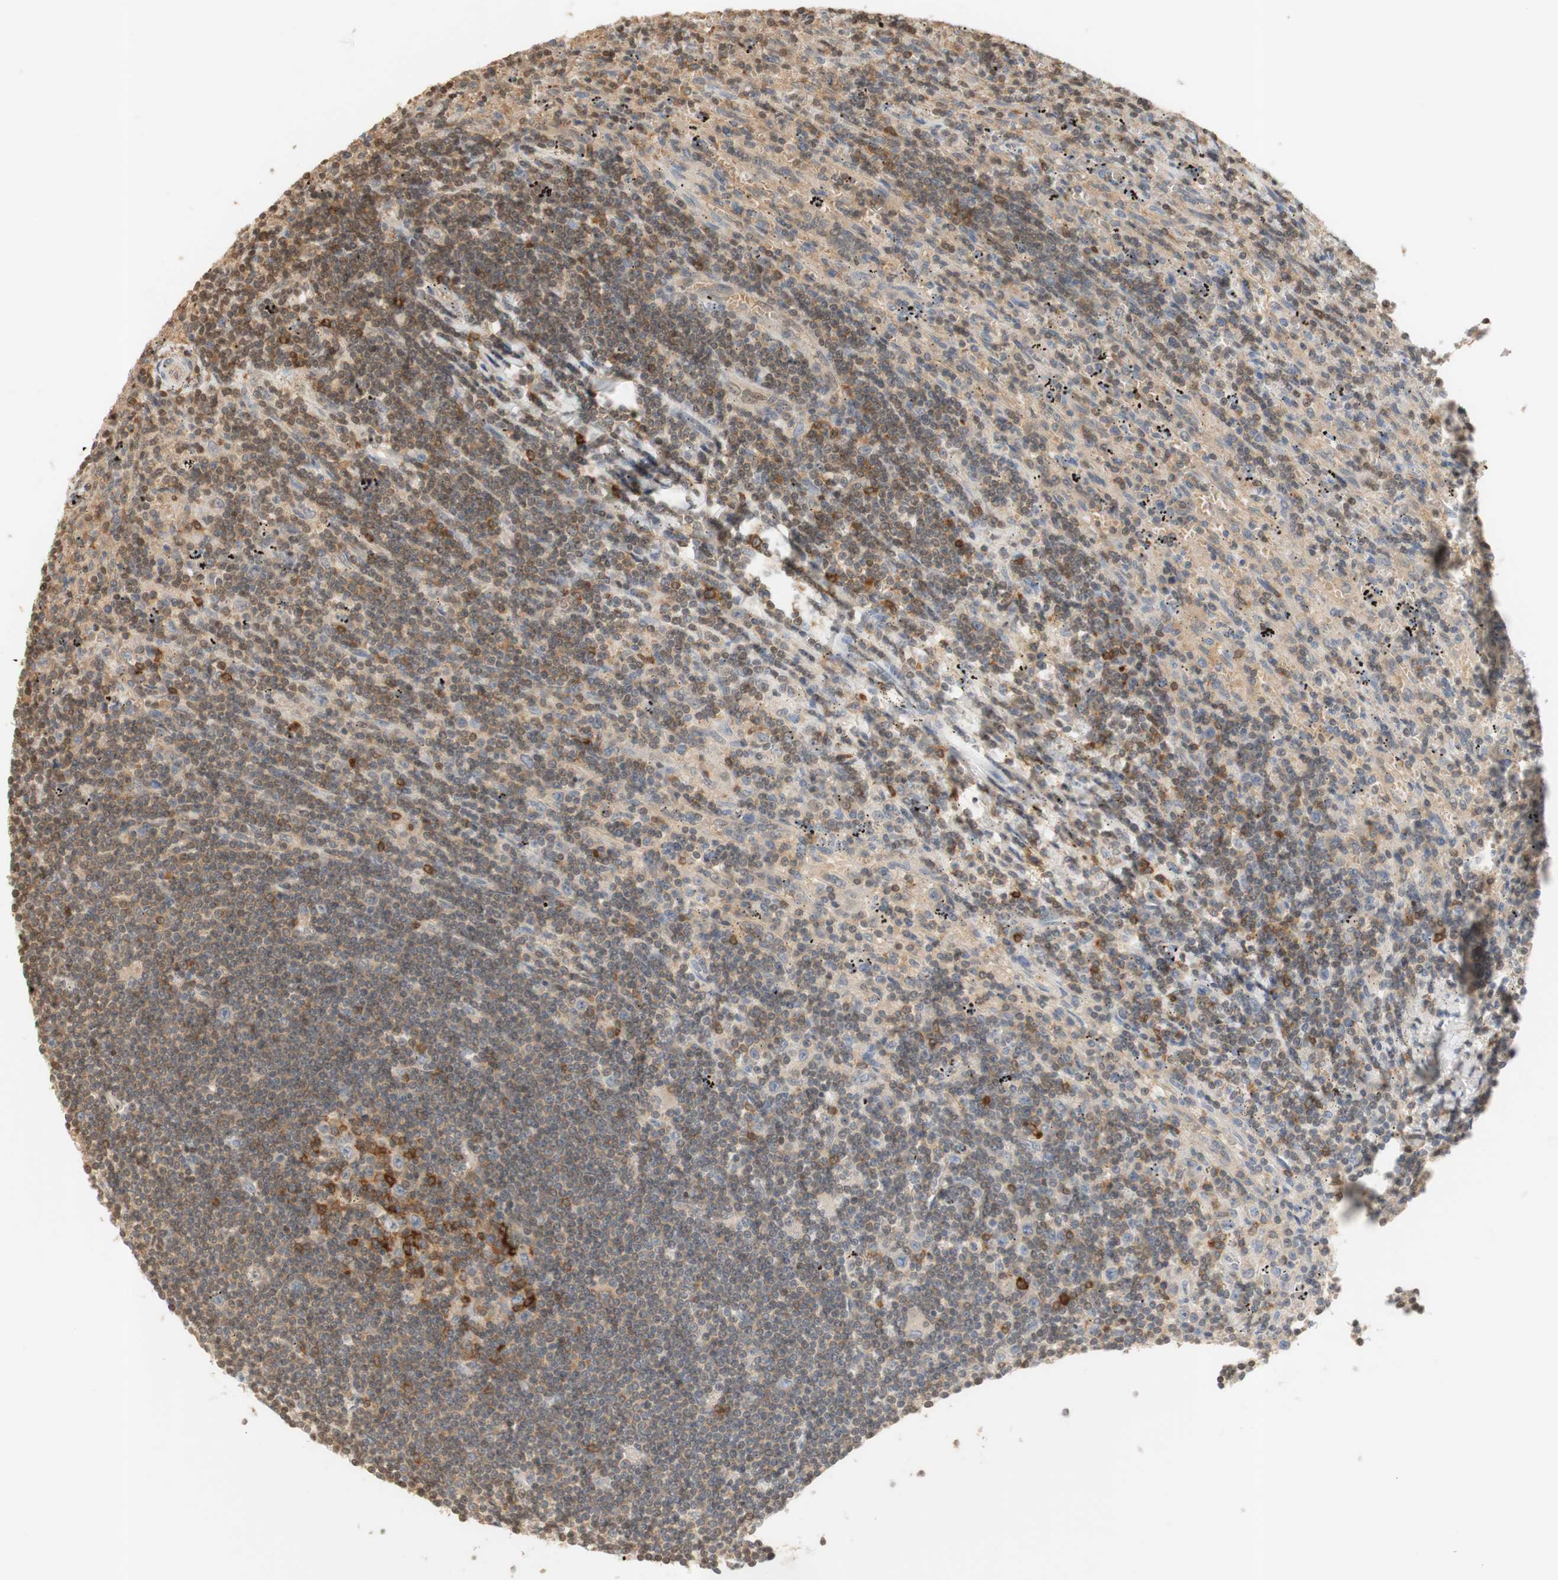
{"staining": {"intensity": "weak", "quantity": ">75%", "location": "cytoplasmic/membranous"}, "tissue": "lymphoma", "cell_type": "Tumor cells", "image_type": "cancer", "snomed": [{"axis": "morphology", "description": "Malignant lymphoma, non-Hodgkin's type, Low grade"}, {"axis": "topography", "description": "Spleen"}], "caption": "Protein staining of malignant lymphoma, non-Hodgkin's type (low-grade) tissue displays weak cytoplasmic/membranous staining in approximately >75% of tumor cells.", "gene": "NAP1L4", "patient": {"sex": "male", "age": 76}}